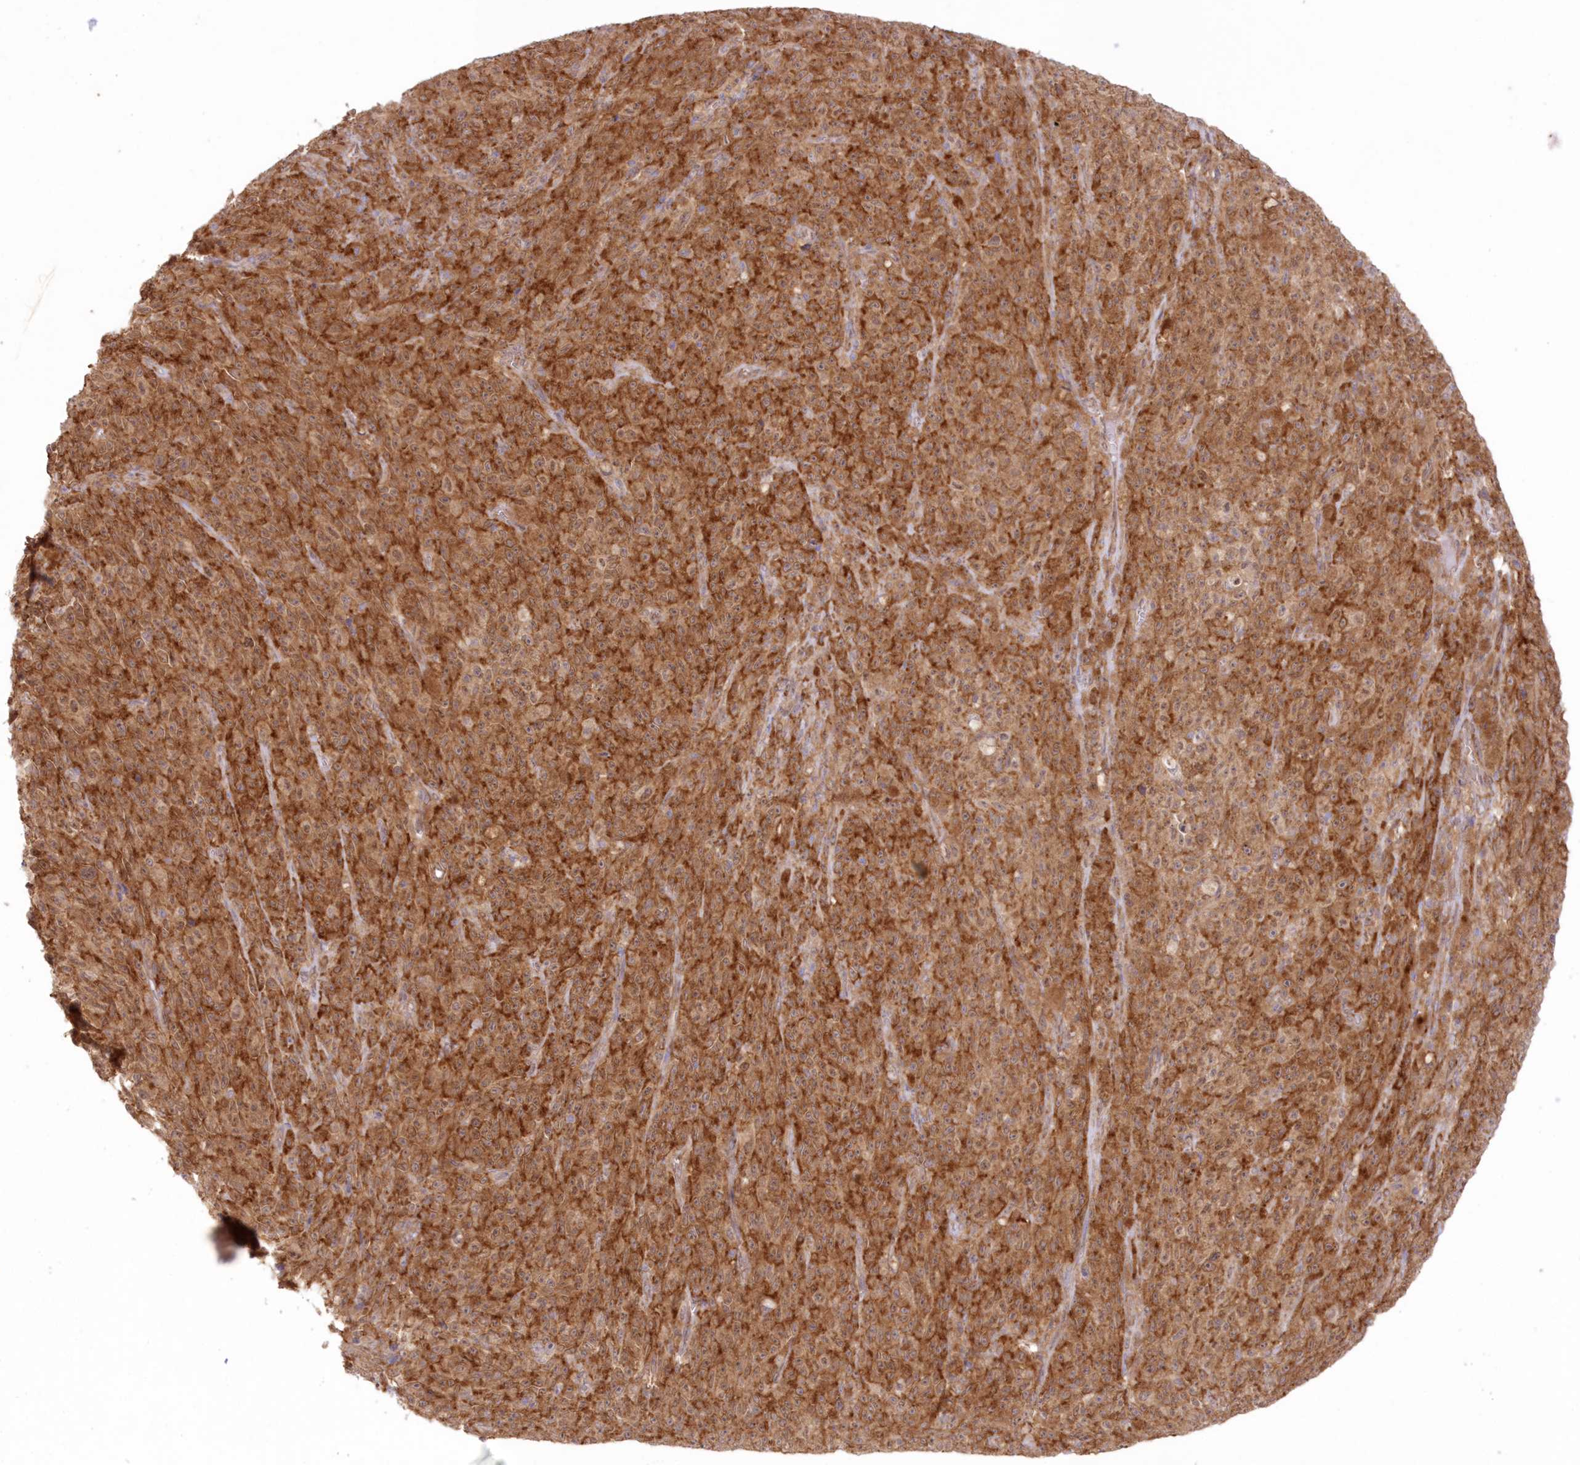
{"staining": {"intensity": "strong", "quantity": ">75%", "location": "cytoplasmic/membranous"}, "tissue": "melanoma", "cell_type": "Tumor cells", "image_type": "cancer", "snomed": [{"axis": "morphology", "description": "Malignant melanoma, NOS"}, {"axis": "topography", "description": "Skin"}], "caption": "Melanoma stained with DAB (3,3'-diaminobenzidine) immunohistochemistry shows high levels of strong cytoplasmic/membranous positivity in about >75% of tumor cells. (Stains: DAB (3,3'-diaminobenzidine) in brown, nuclei in blue, Microscopy: brightfield microscopy at high magnification).", "gene": "RNPEP", "patient": {"sex": "female", "age": 82}}